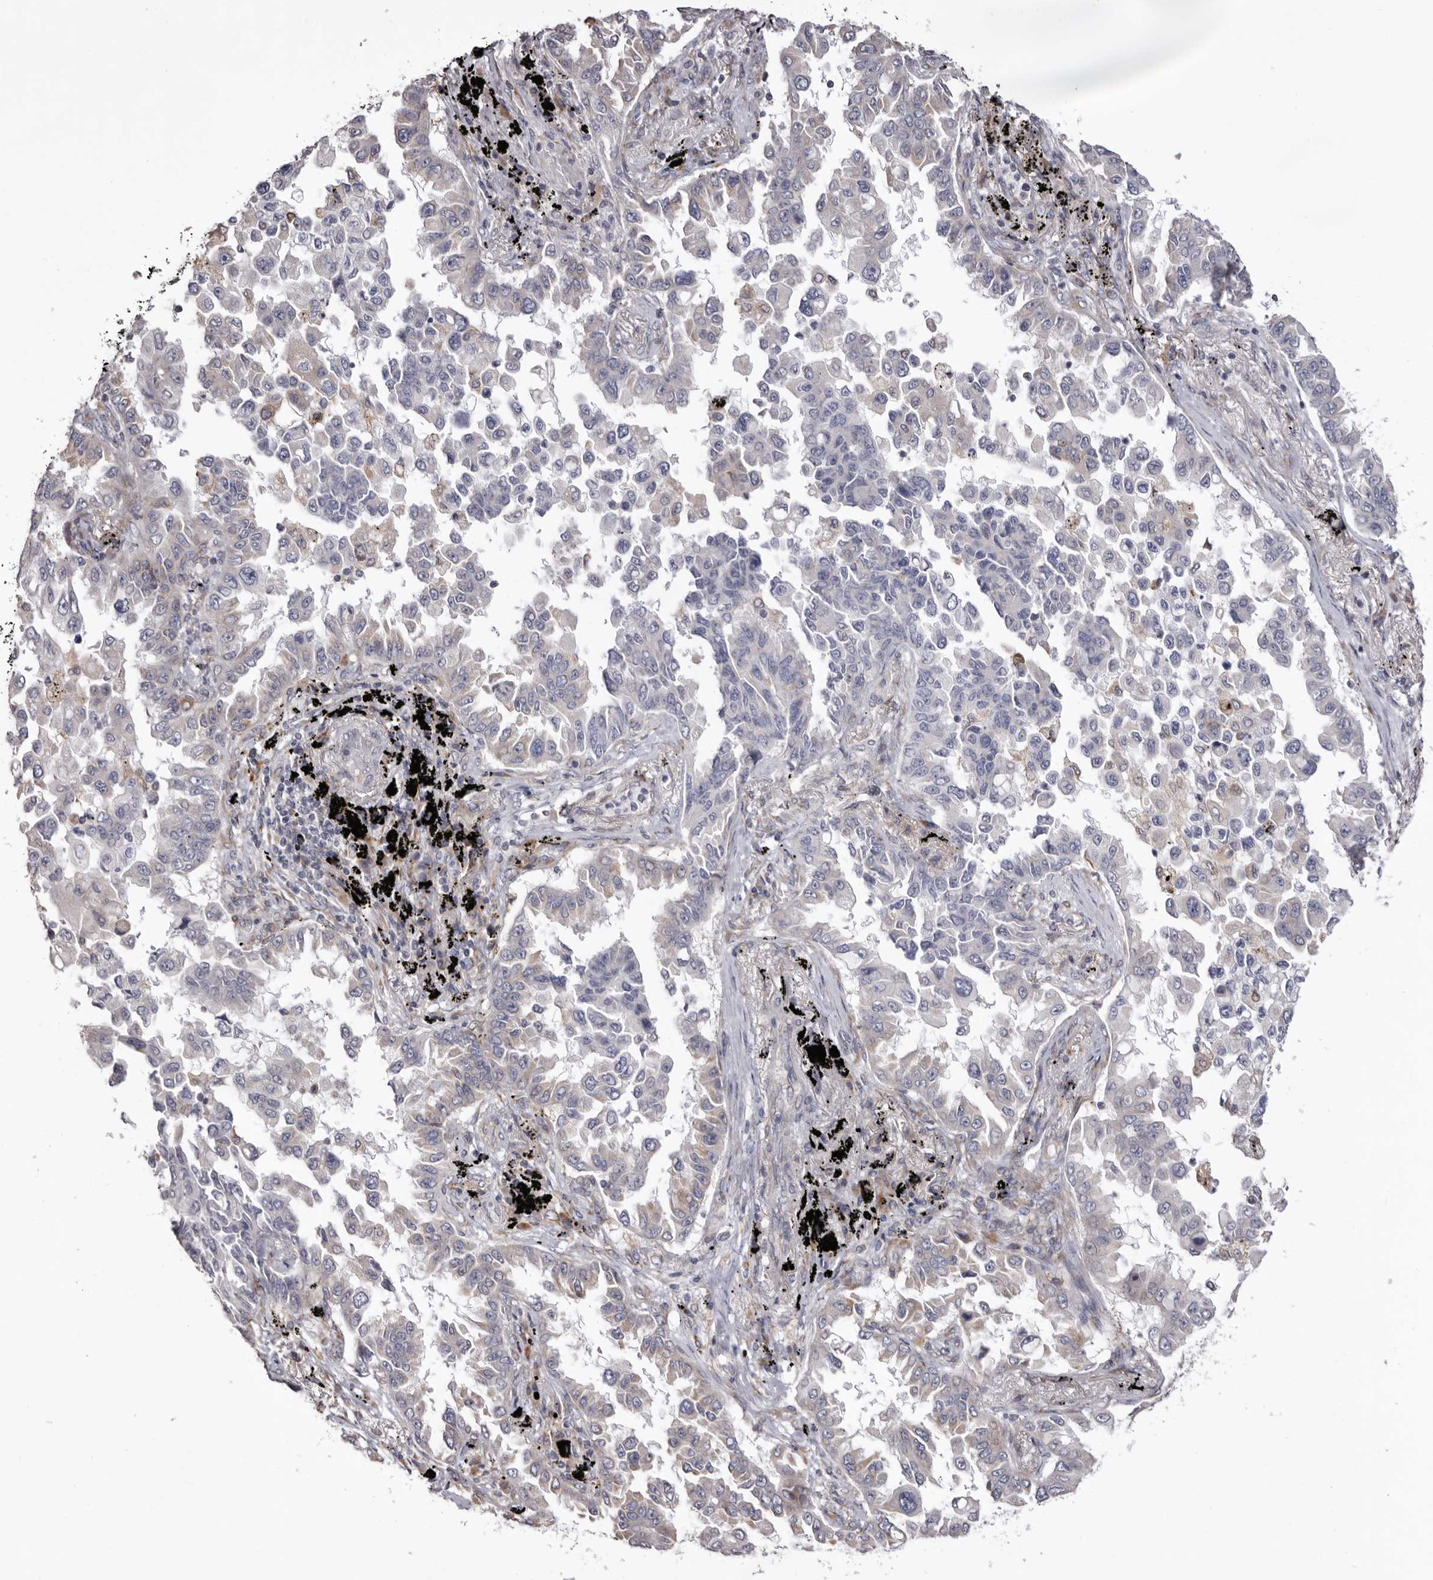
{"staining": {"intensity": "negative", "quantity": "none", "location": "none"}, "tissue": "lung cancer", "cell_type": "Tumor cells", "image_type": "cancer", "snomed": [{"axis": "morphology", "description": "Adenocarcinoma, NOS"}, {"axis": "topography", "description": "Lung"}], "caption": "IHC histopathology image of human lung cancer stained for a protein (brown), which displays no positivity in tumor cells.", "gene": "PIGX", "patient": {"sex": "female", "age": 67}}